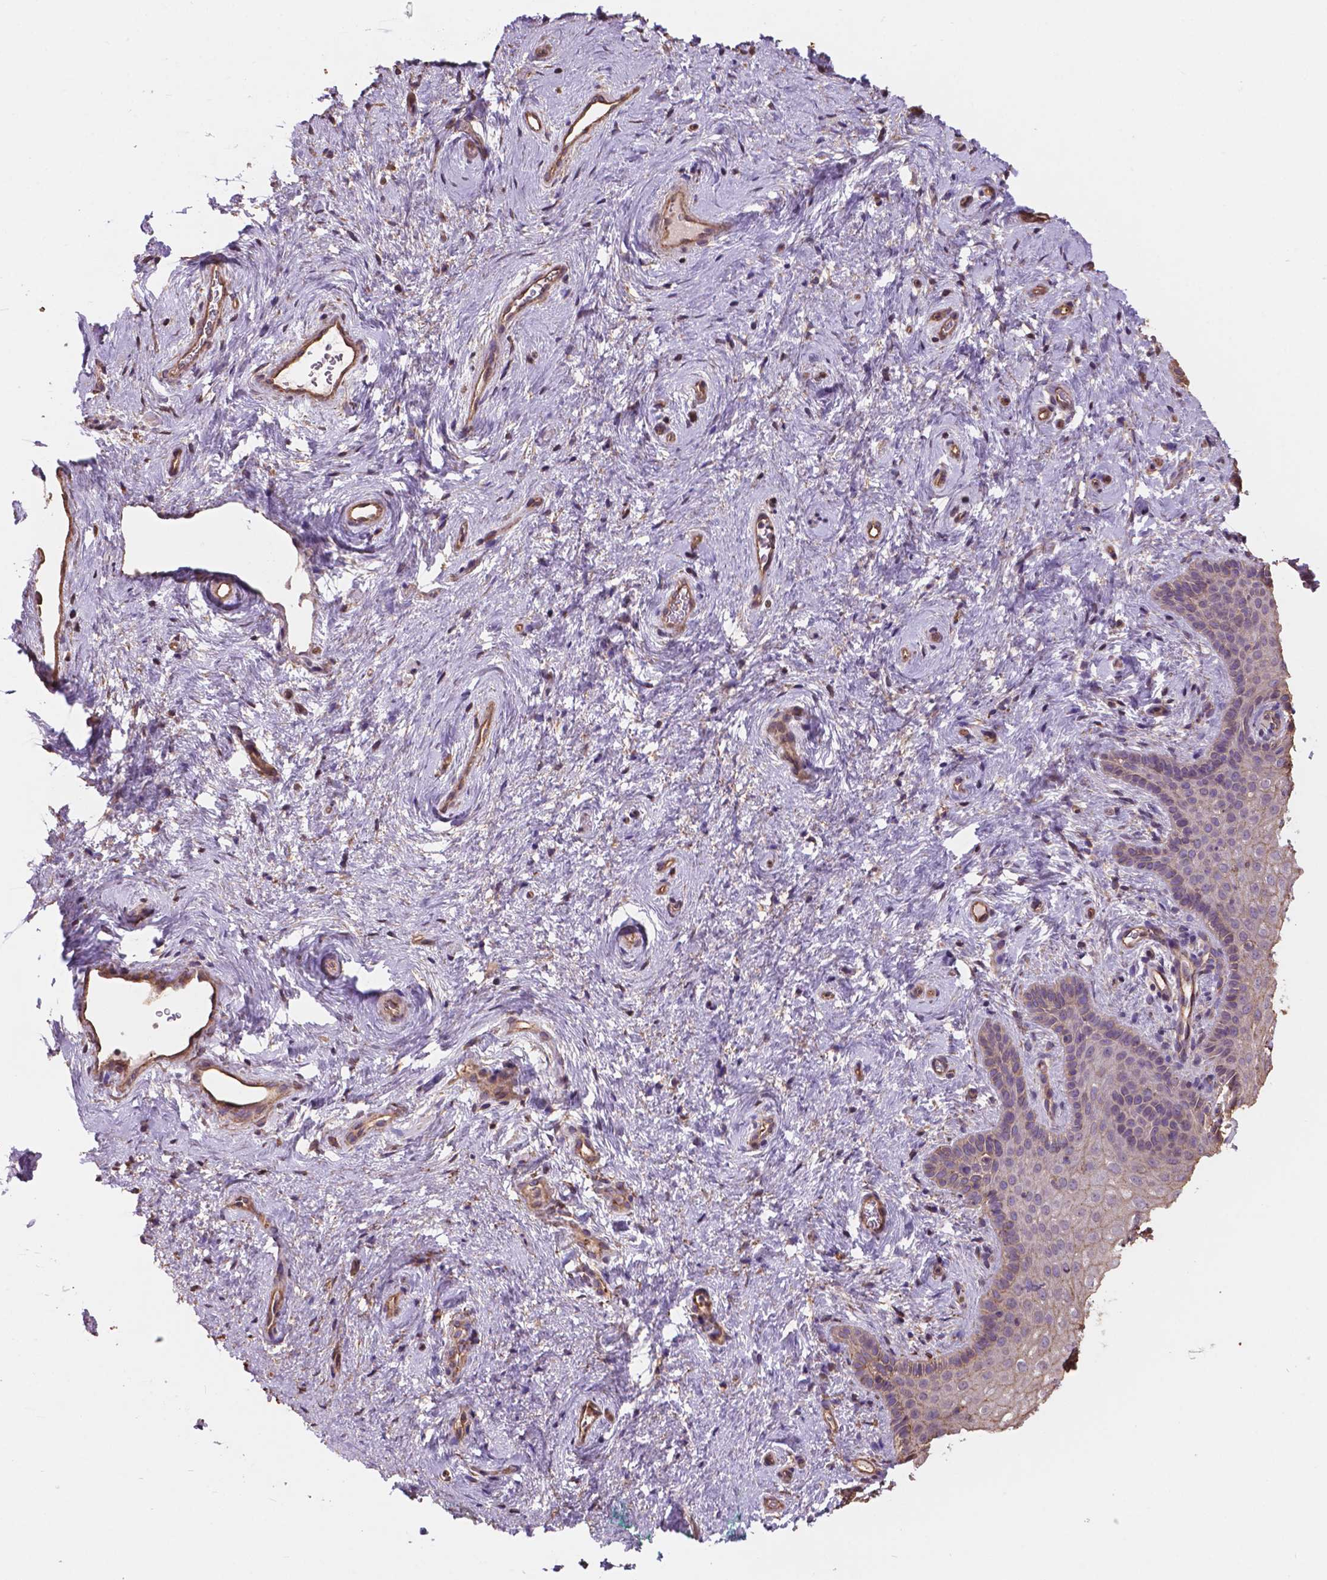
{"staining": {"intensity": "negative", "quantity": "none", "location": "none"}, "tissue": "vagina", "cell_type": "Squamous epithelial cells", "image_type": "normal", "snomed": [{"axis": "morphology", "description": "Normal tissue, NOS"}, {"axis": "topography", "description": "Vagina"}], "caption": "Human vagina stained for a protein using immunohistochemistry shows no positivity in squamous epithelial cells.", "gene": "NIPA2", "patient": {"sex": "female", "age": 45}}